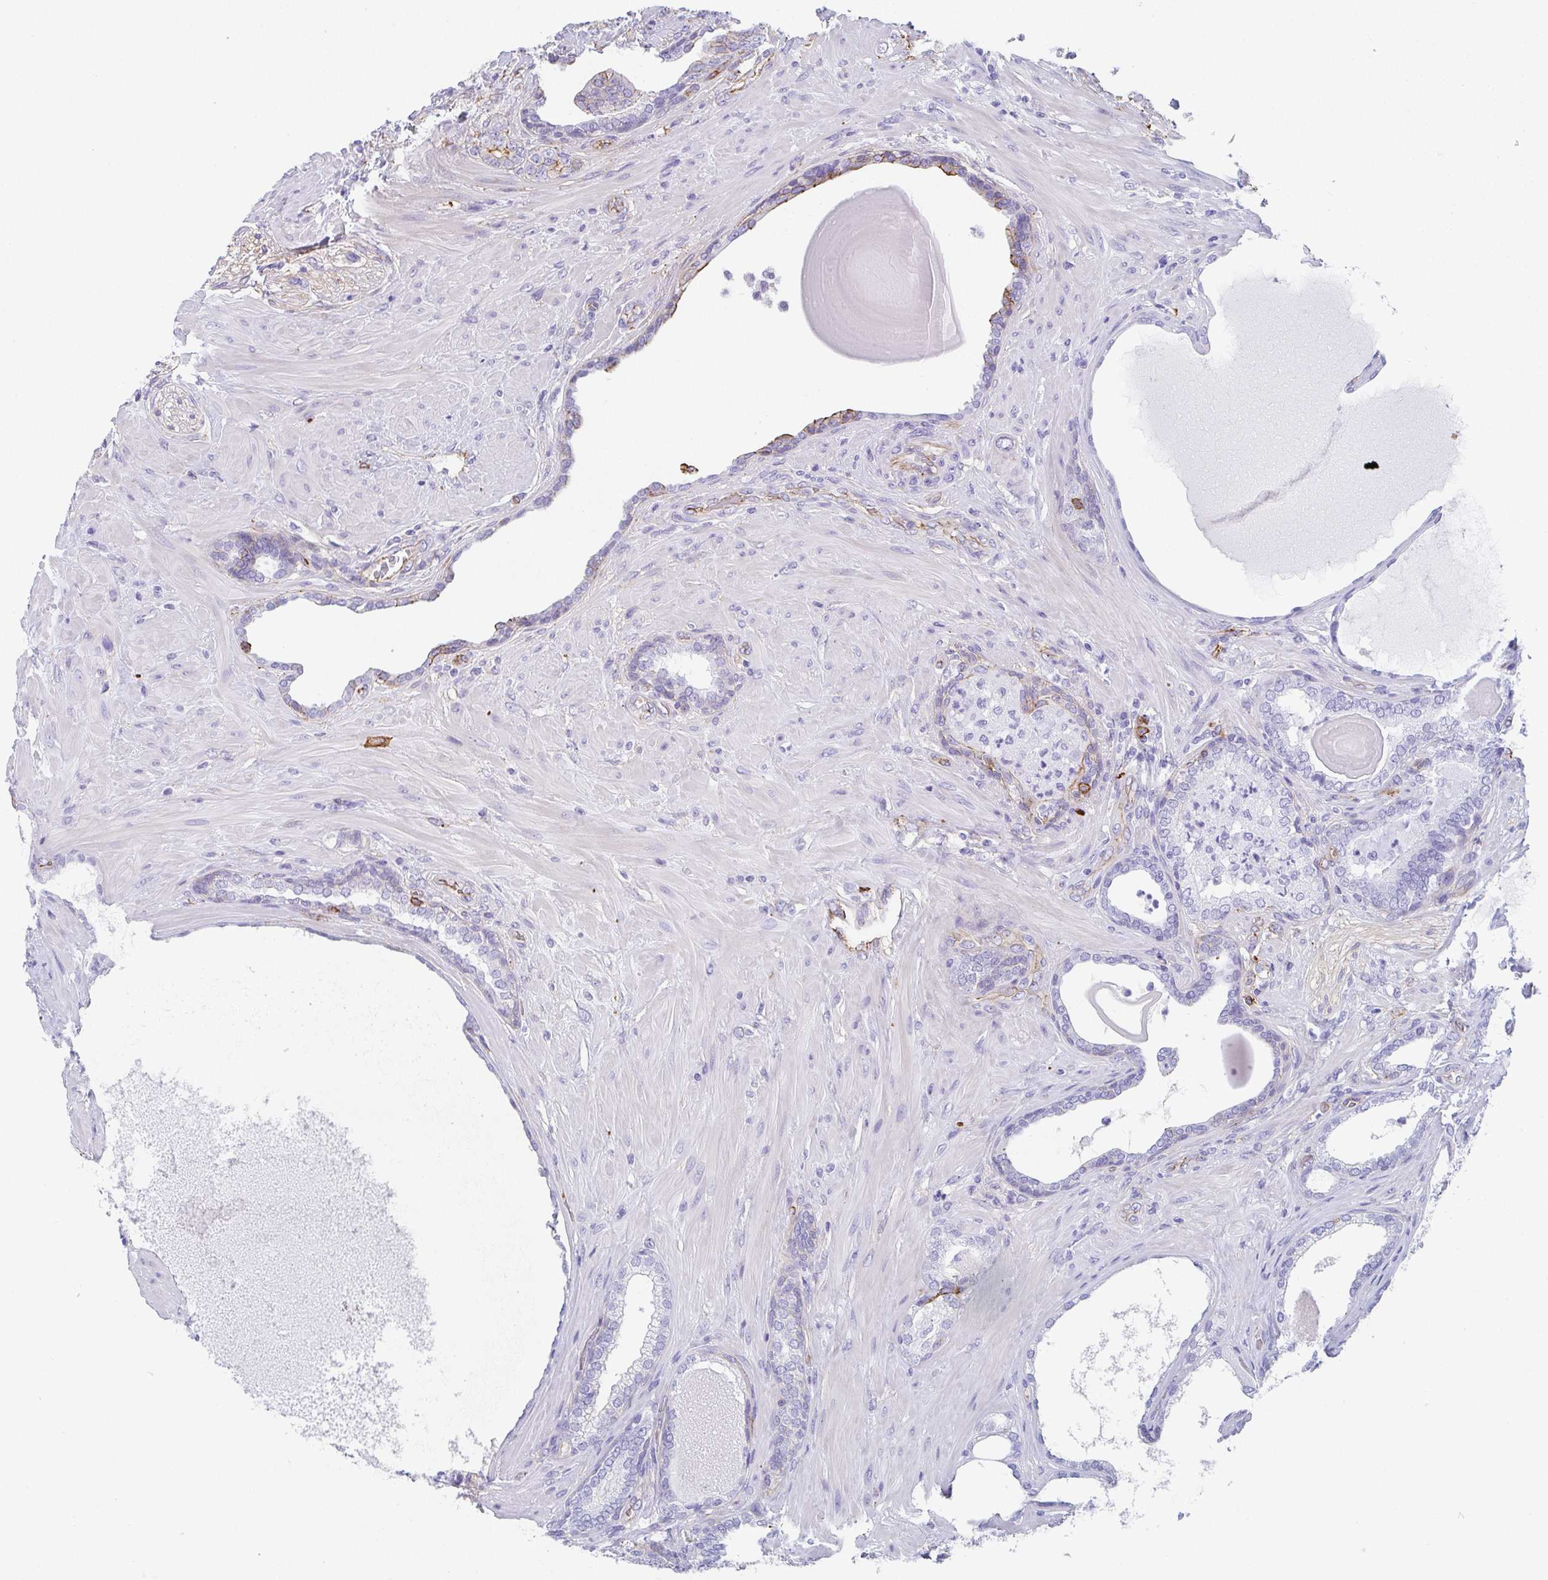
{"staining": {"intensity": "moderate", "quantity": "<25%", "location": "cytoplasmic/membranous"}, "tissue": "prostate cancer", "cell_type": "Tumor cells", "image_type": "cancer", "snomed": [{"axis": "morphology", "description": "Adenocarcinoma, High grade"}, {"axis": "topography", "description": "Prostate"}], "caption": "Prostate cancer stained for a protein (brown) reveals moderate cytoplasmic/membranous positive staining in approximately <25% of tumor cells.", "gene": "DBN1", "patient": {"sex": "male", "age": 62}}